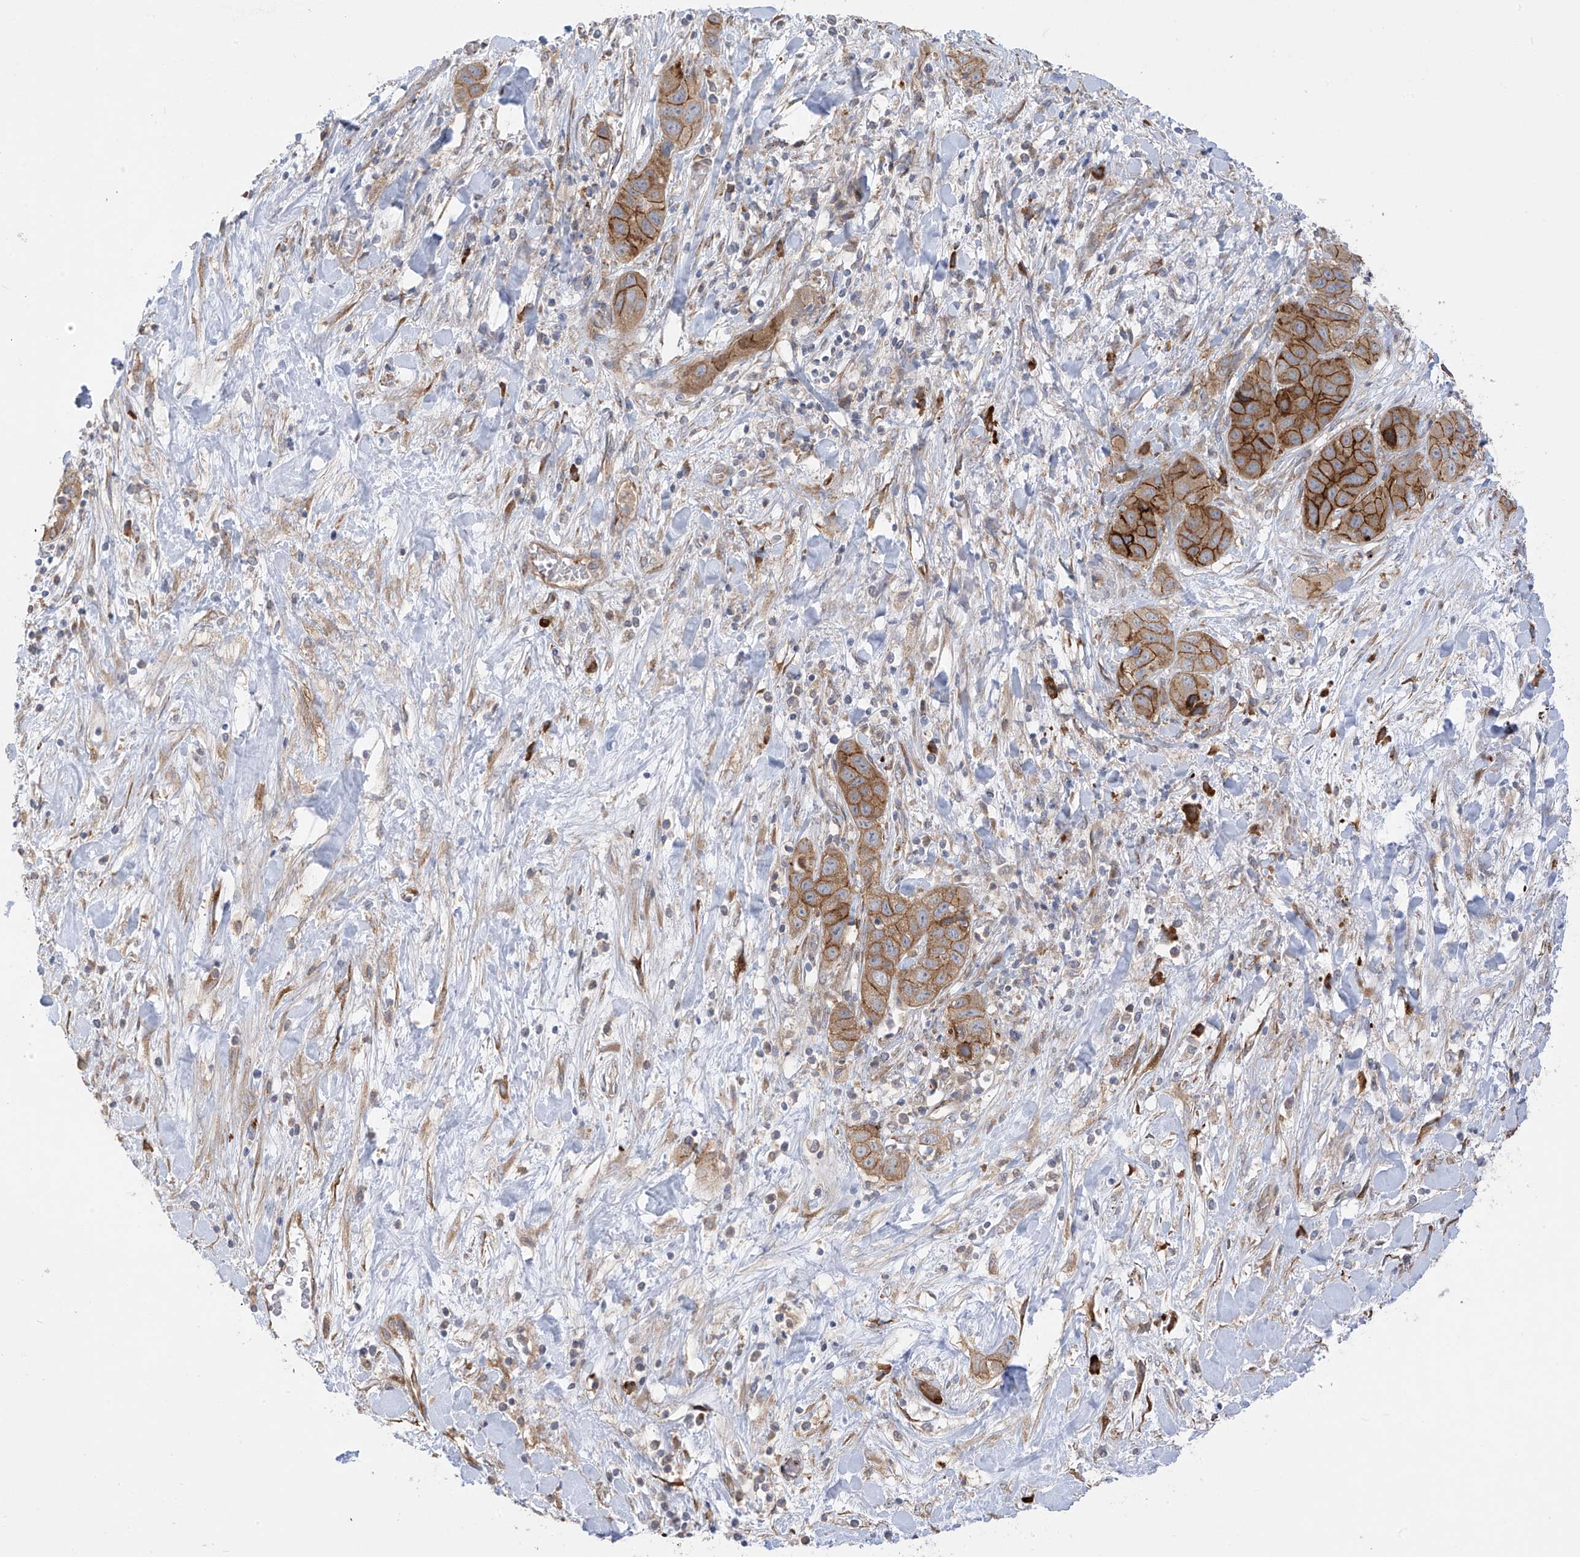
{"staining": {"intensity": "moderate", "quantity": ">75%", "location": "cytoplasmic/membranous"}, "tissue": "liver cancer", "cell_type": "Tumor cells", "image_type": "cancer", "snomed": [{"axis": "morphology", "description": "Cholangiocarcinoma"}, {"axis": "topography", "description": "Liver"}], "caption": "An image showing moderate cytoplasmic/membranous expression in approximately >75% of tumor cells in liver cancer, as visualized by brown immunohistochemical staining.", "gene": "KIAA1522", "patient": {"sex": "female", "age": 52}}